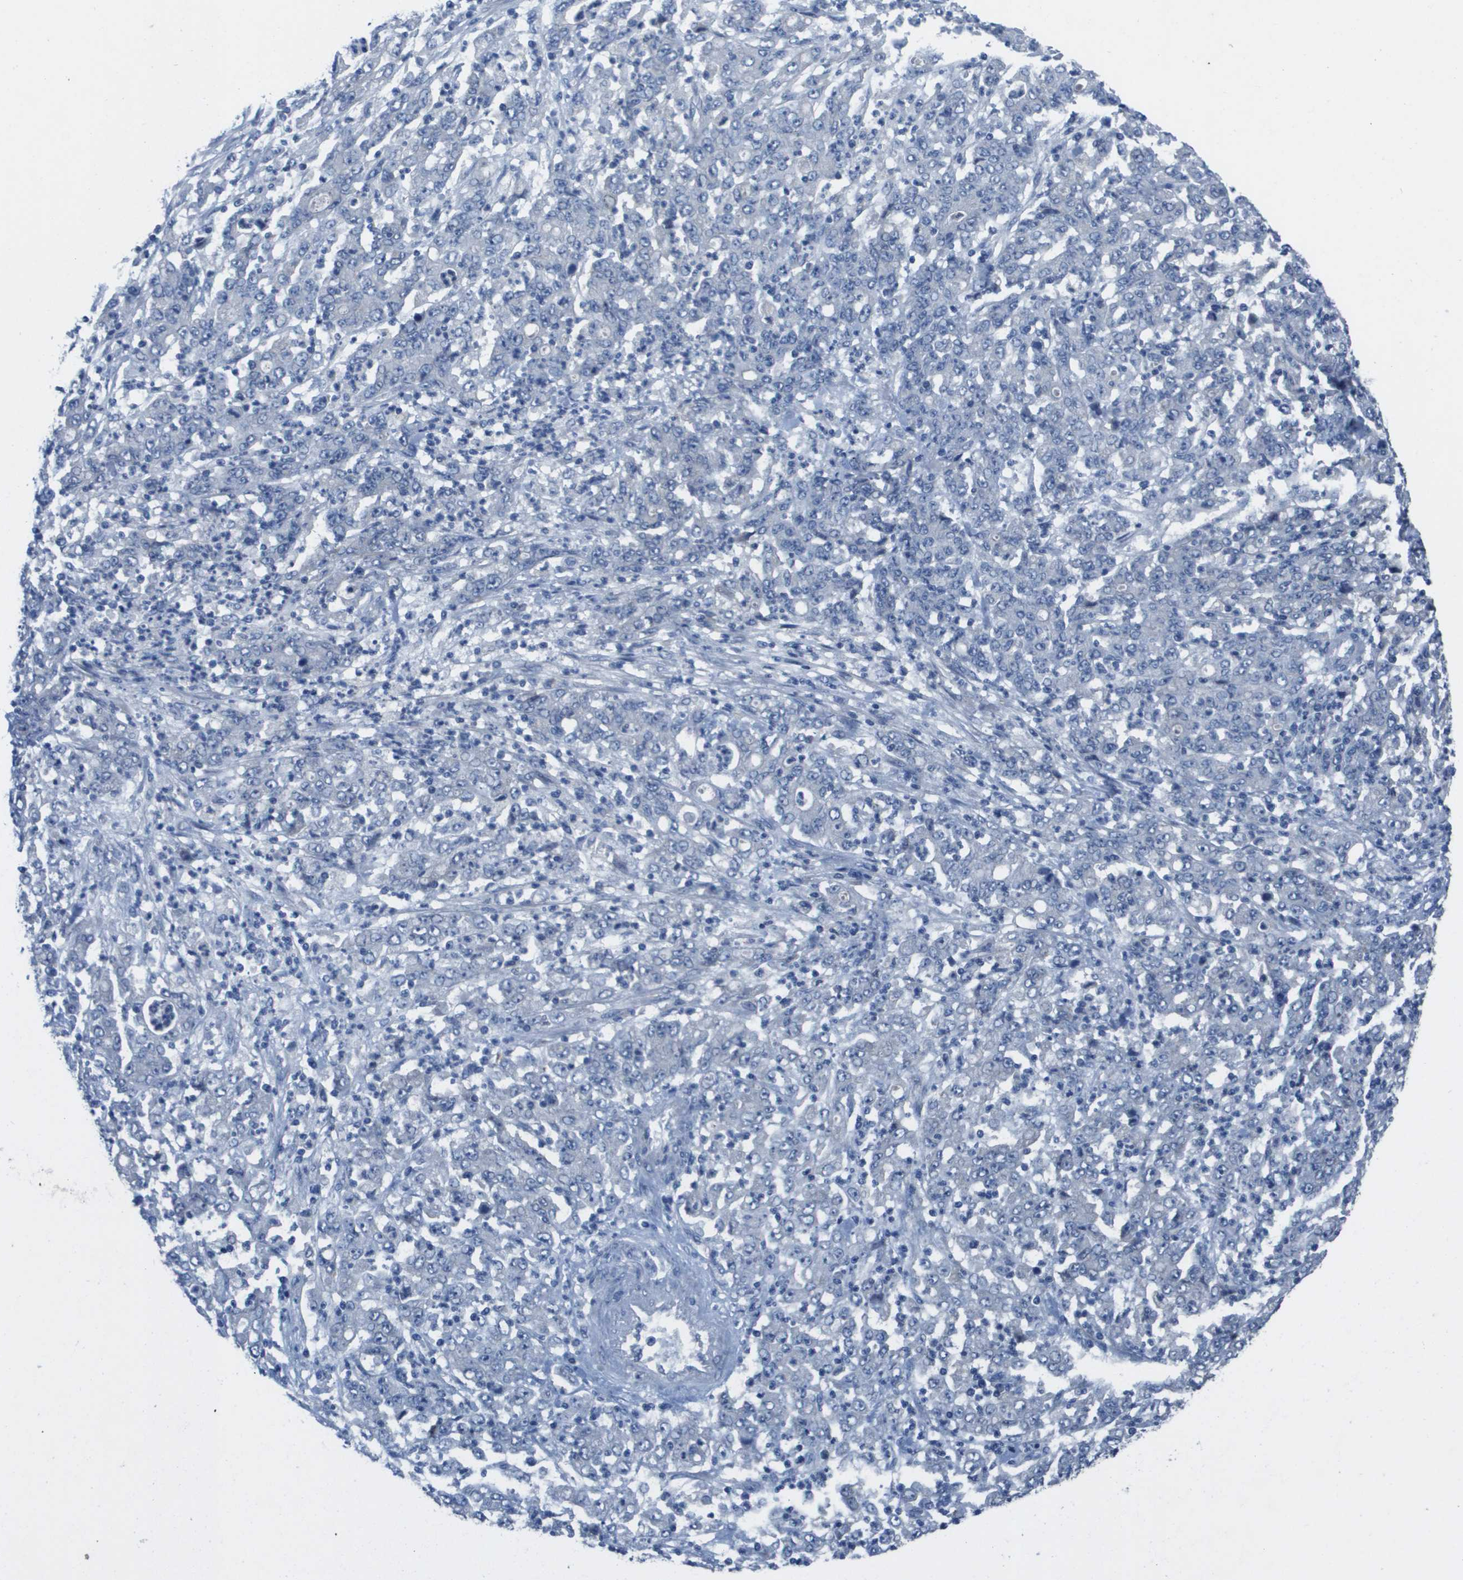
{"staining": {"intensity": "negative", "quantity": "none", "location": "none"}, "tissue": "stomach cancer", "cell_type": "Tumor cells", "image_type": "cancer", "snomed": [{"axis": "morphology", "description": "Adenocarcinoma, NOS"}, {"axis": "topography", "description": "Stomach, lower"}], "caption": "DAB (3,3'-diaminobenzidine) immunohistochemical staining of stomach adenocarcinoma demonstrates no significant positivity in tumor cells.", "gene": "NCS1", "patient": {"sex": "female", "age": 71}}